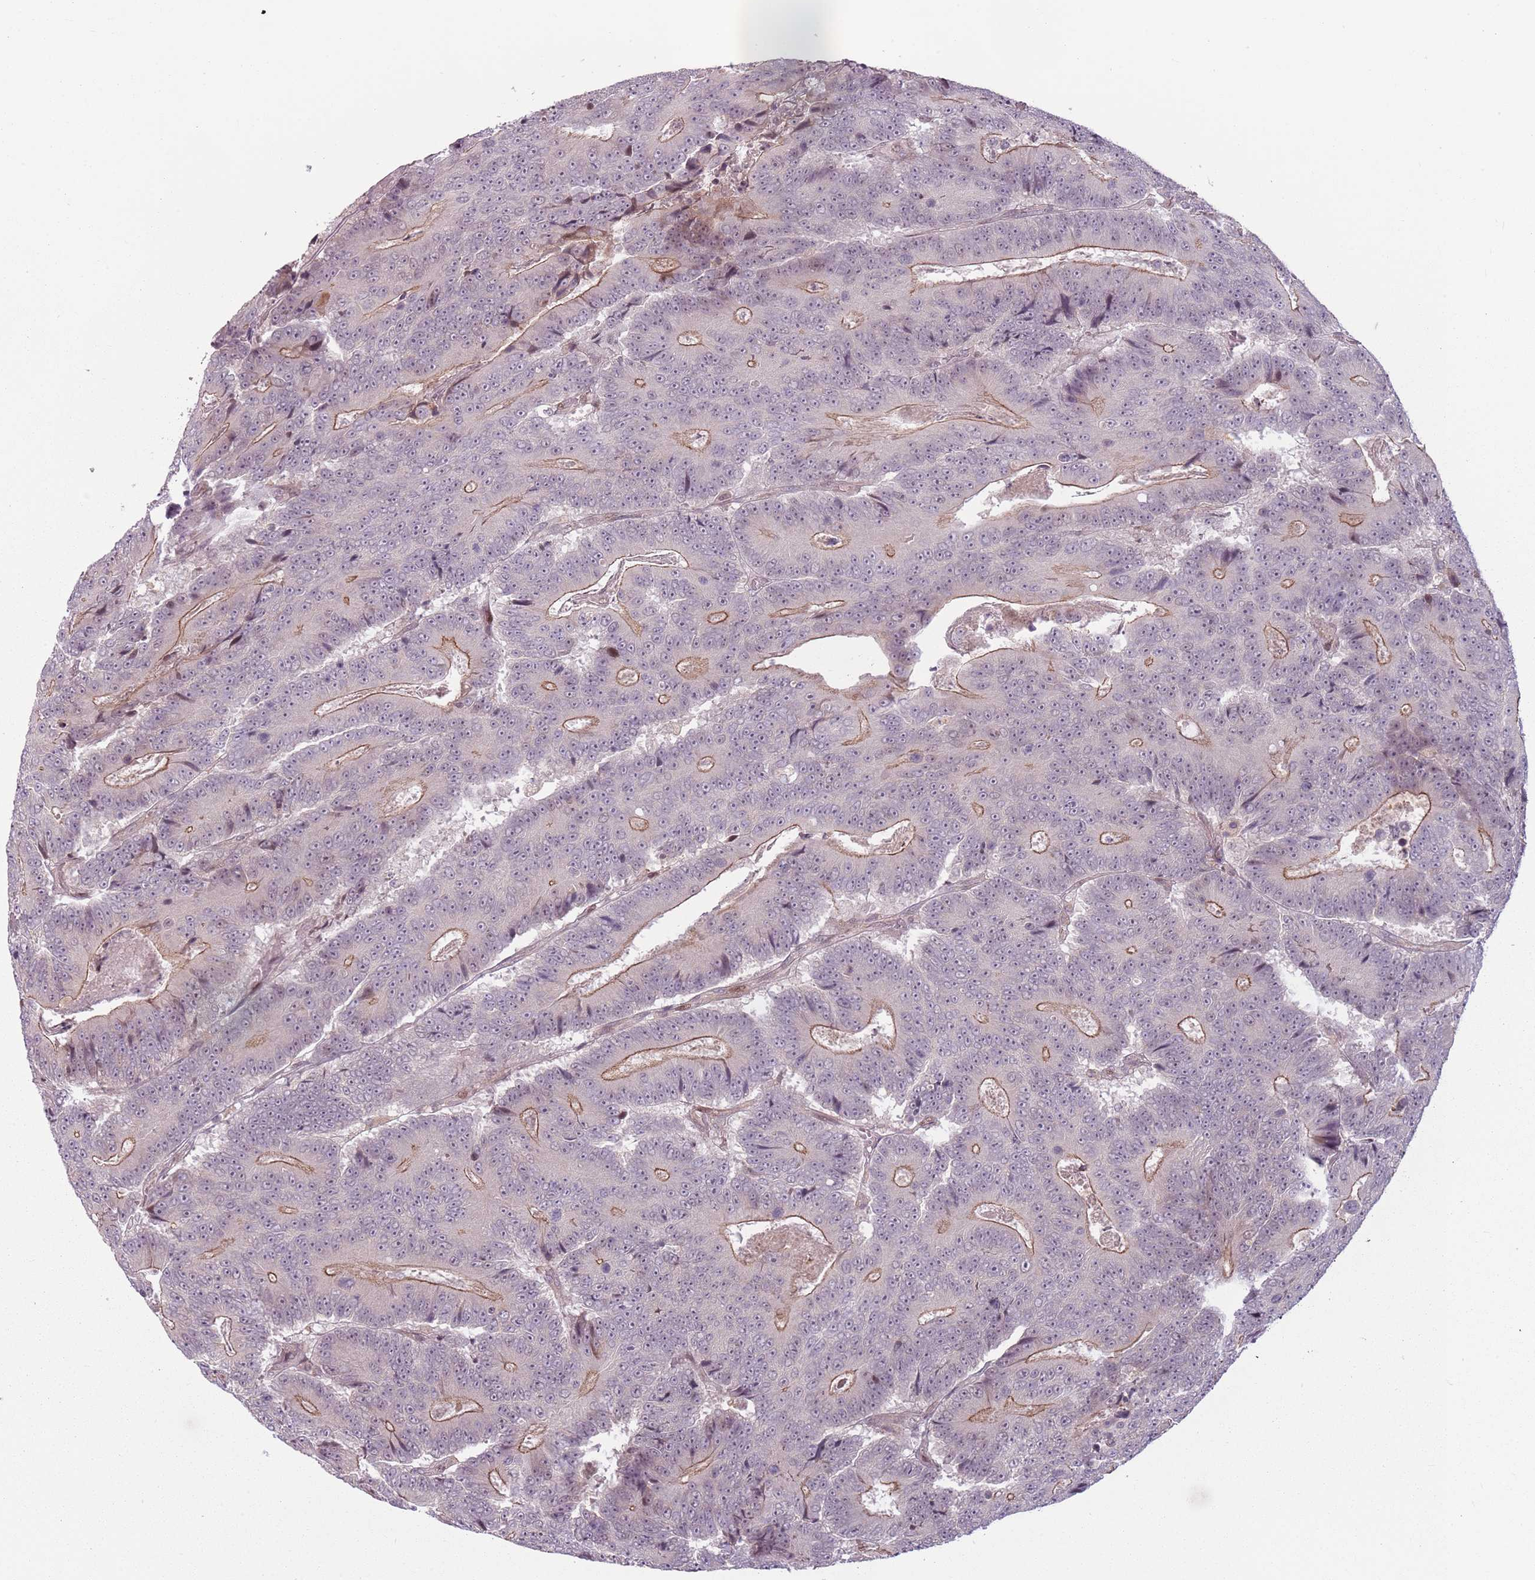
{"staining": {"intensity": "moderate", "quantity": "25%-75%", "location": "cytoplasmic/membranous"}, "tissue": "colorectal cancer", "cell_type": "Tumor cells", "image_type": "cancer", "snomed": [{"axis": "morphology", "description": "Adenocarcinoma, NOS"}, {"axis": "topography", "description": "Colon"}], "caption": "IHC micrograph of adenocarcinoma (colorectal) stained for a protein (brown), which displays medium levels of moderate cytoplasmic/membranous staining in about 25%-75% of tumor cells.", "gene": "ADGRG1", "patient": {"sex": "male", "age": 83}}